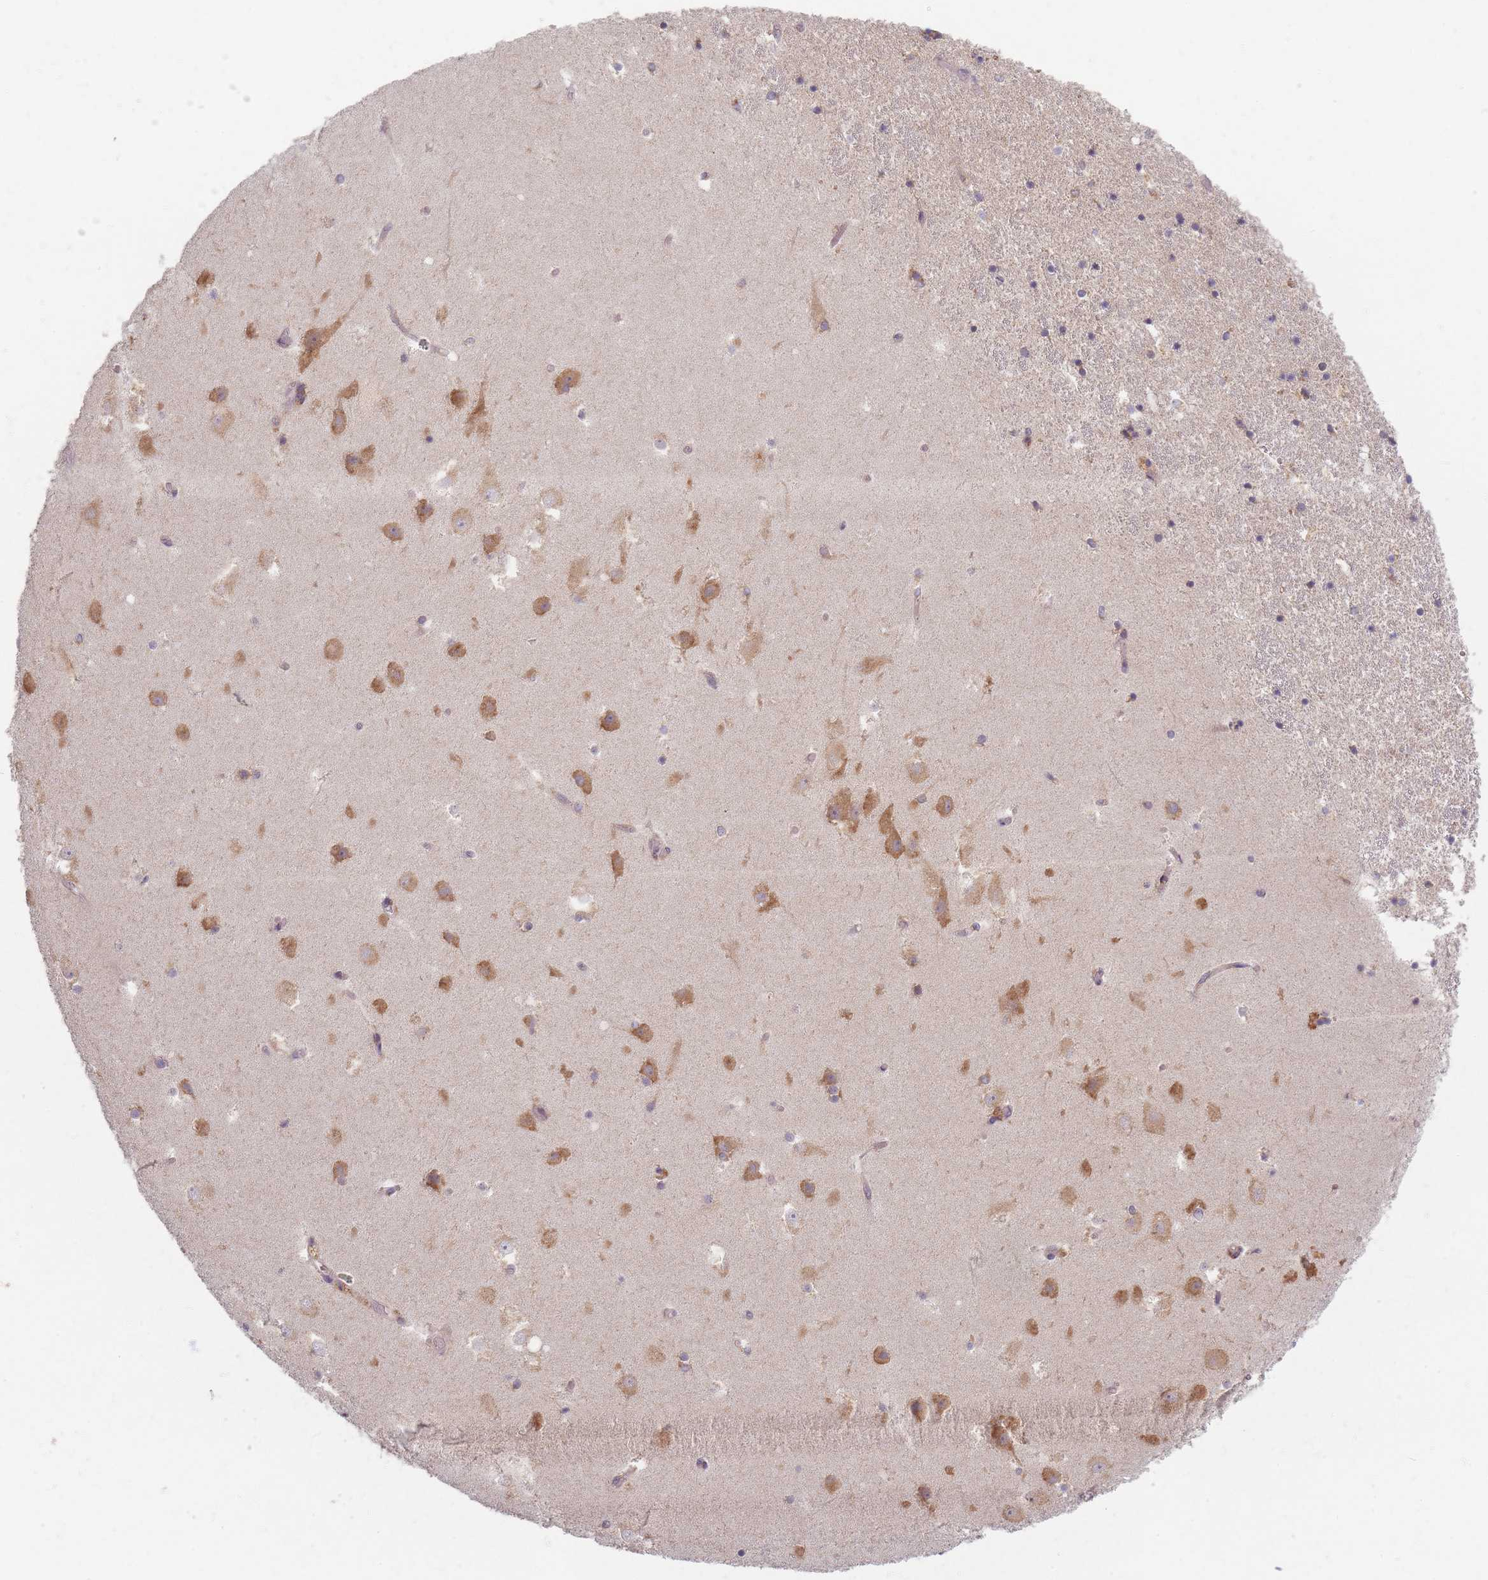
{"staining": {"intensity": "negative", "quantity": "none", "location": "none"}, "tissue": "hippocampus", "cell_type": "Glial cells", "image_type": "normal", "snomed": [{"axis": "morphology", "description": "Normal tissue, NOS"}, {"axis": "topography", "description": "Hippocampus"}], "caption": "DAB immunohistochemical staining of unremarkable human hippocampus exhibits no significant positivity in glial cells. (DAB (3,3'-diaminobenzidine) immunohistochemistry (IHC) with hematoxylin counter stain).", "gene": "SMIM14", "patient": {"sex": "female", "age": 52}}